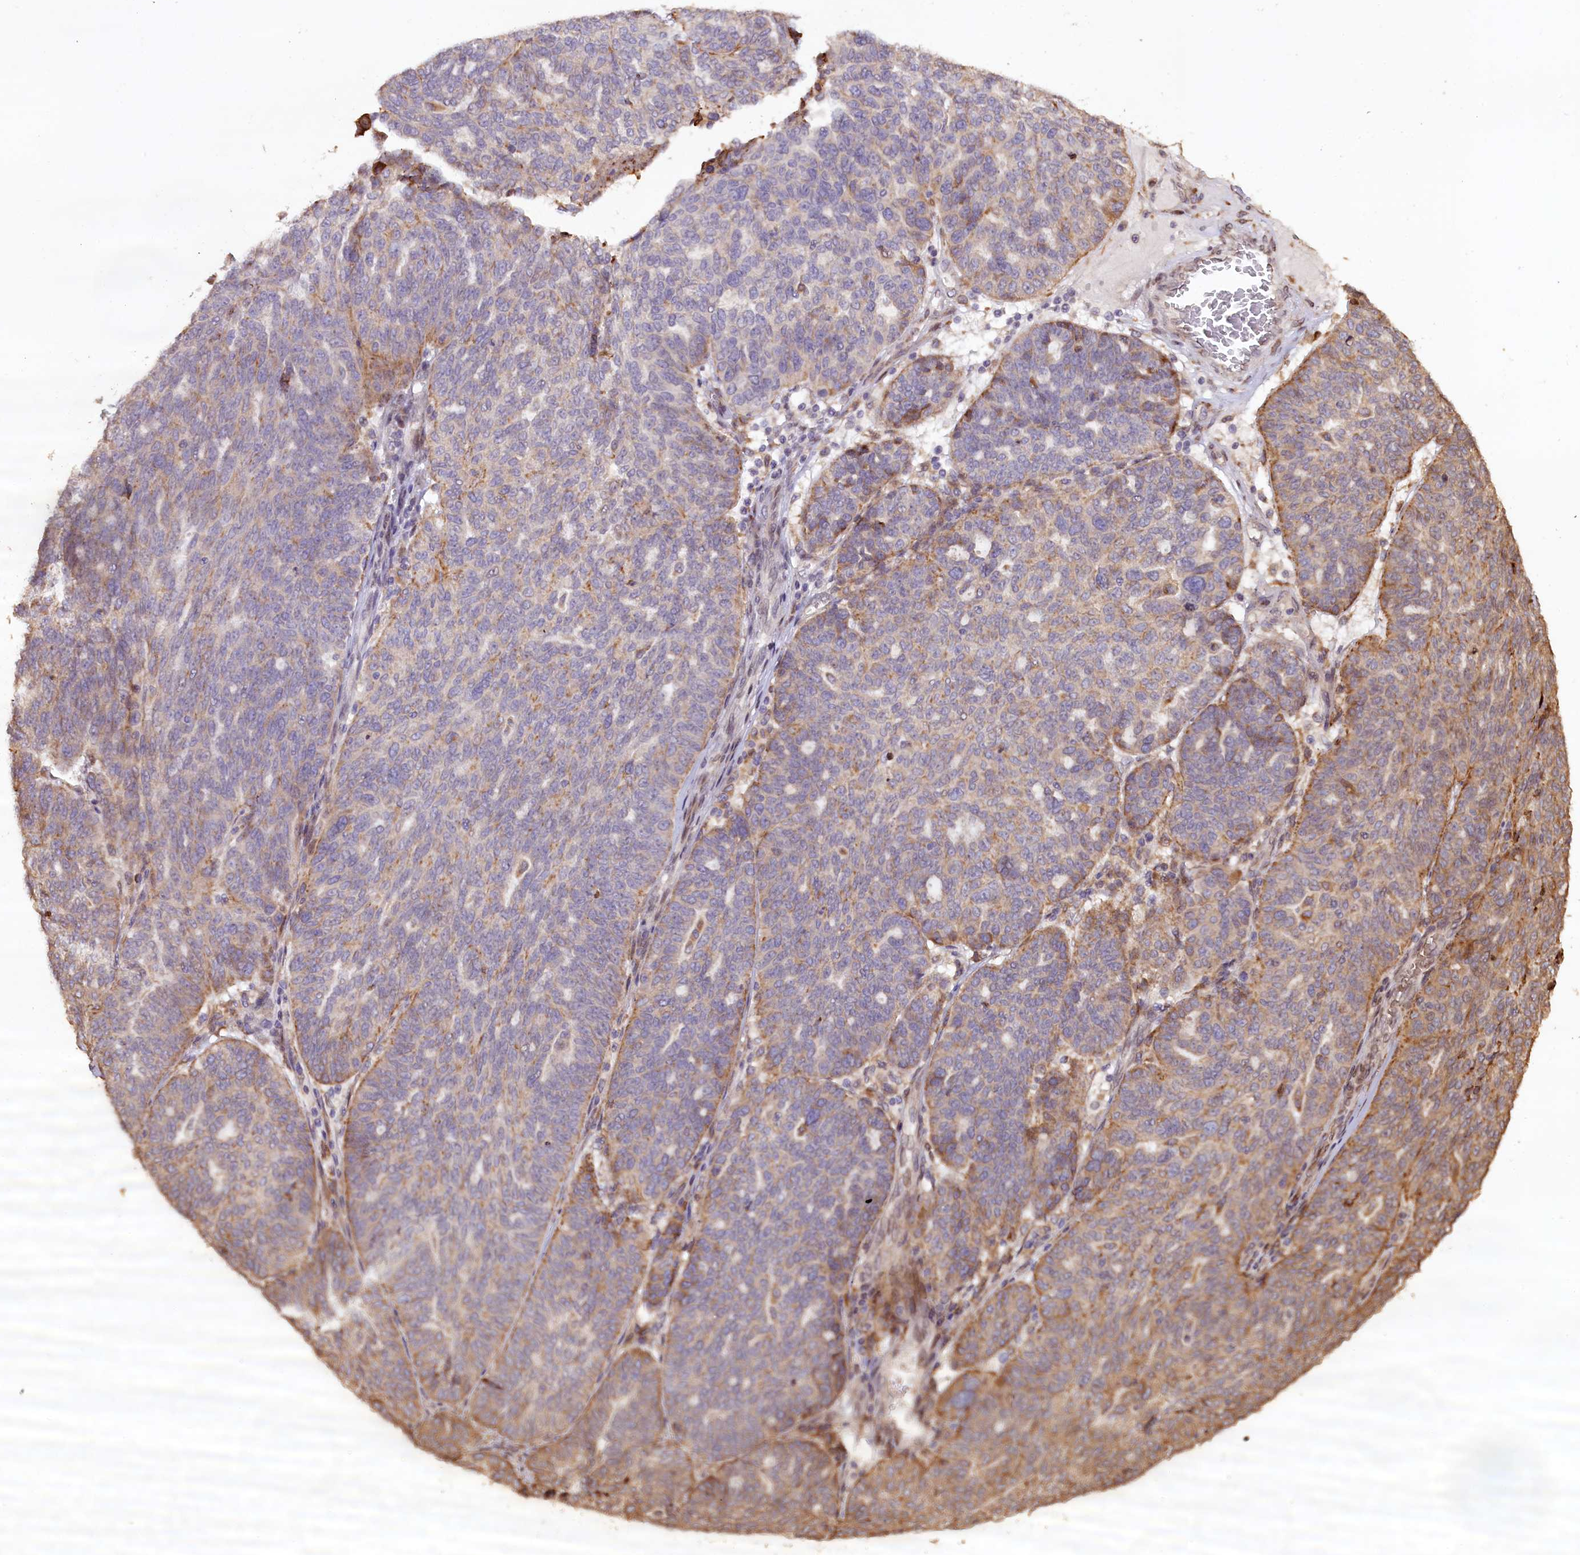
{"staining": {"intensity": "moderate", "quantity": "<25%", "location": "cytoplasmic/membranous"}, "tissue": "ovarian cancer", "cell_type": "Tumor cells", "image_type": "cancer", "snomed": [{"axis": "morphology", "description": "Cystadenocarcinoma, serous, NOS"}, {"axis": "topography", "description": "Ovary"}], "caption": "Moderate cytoplasmic/membranous staining for a protein is present in approximately <25% of tumor cells of ovarian cancer using immunohistochemistry (IHC).", "gene": "SLC38A7", "patient": {"sex": "female", "age": 59}}